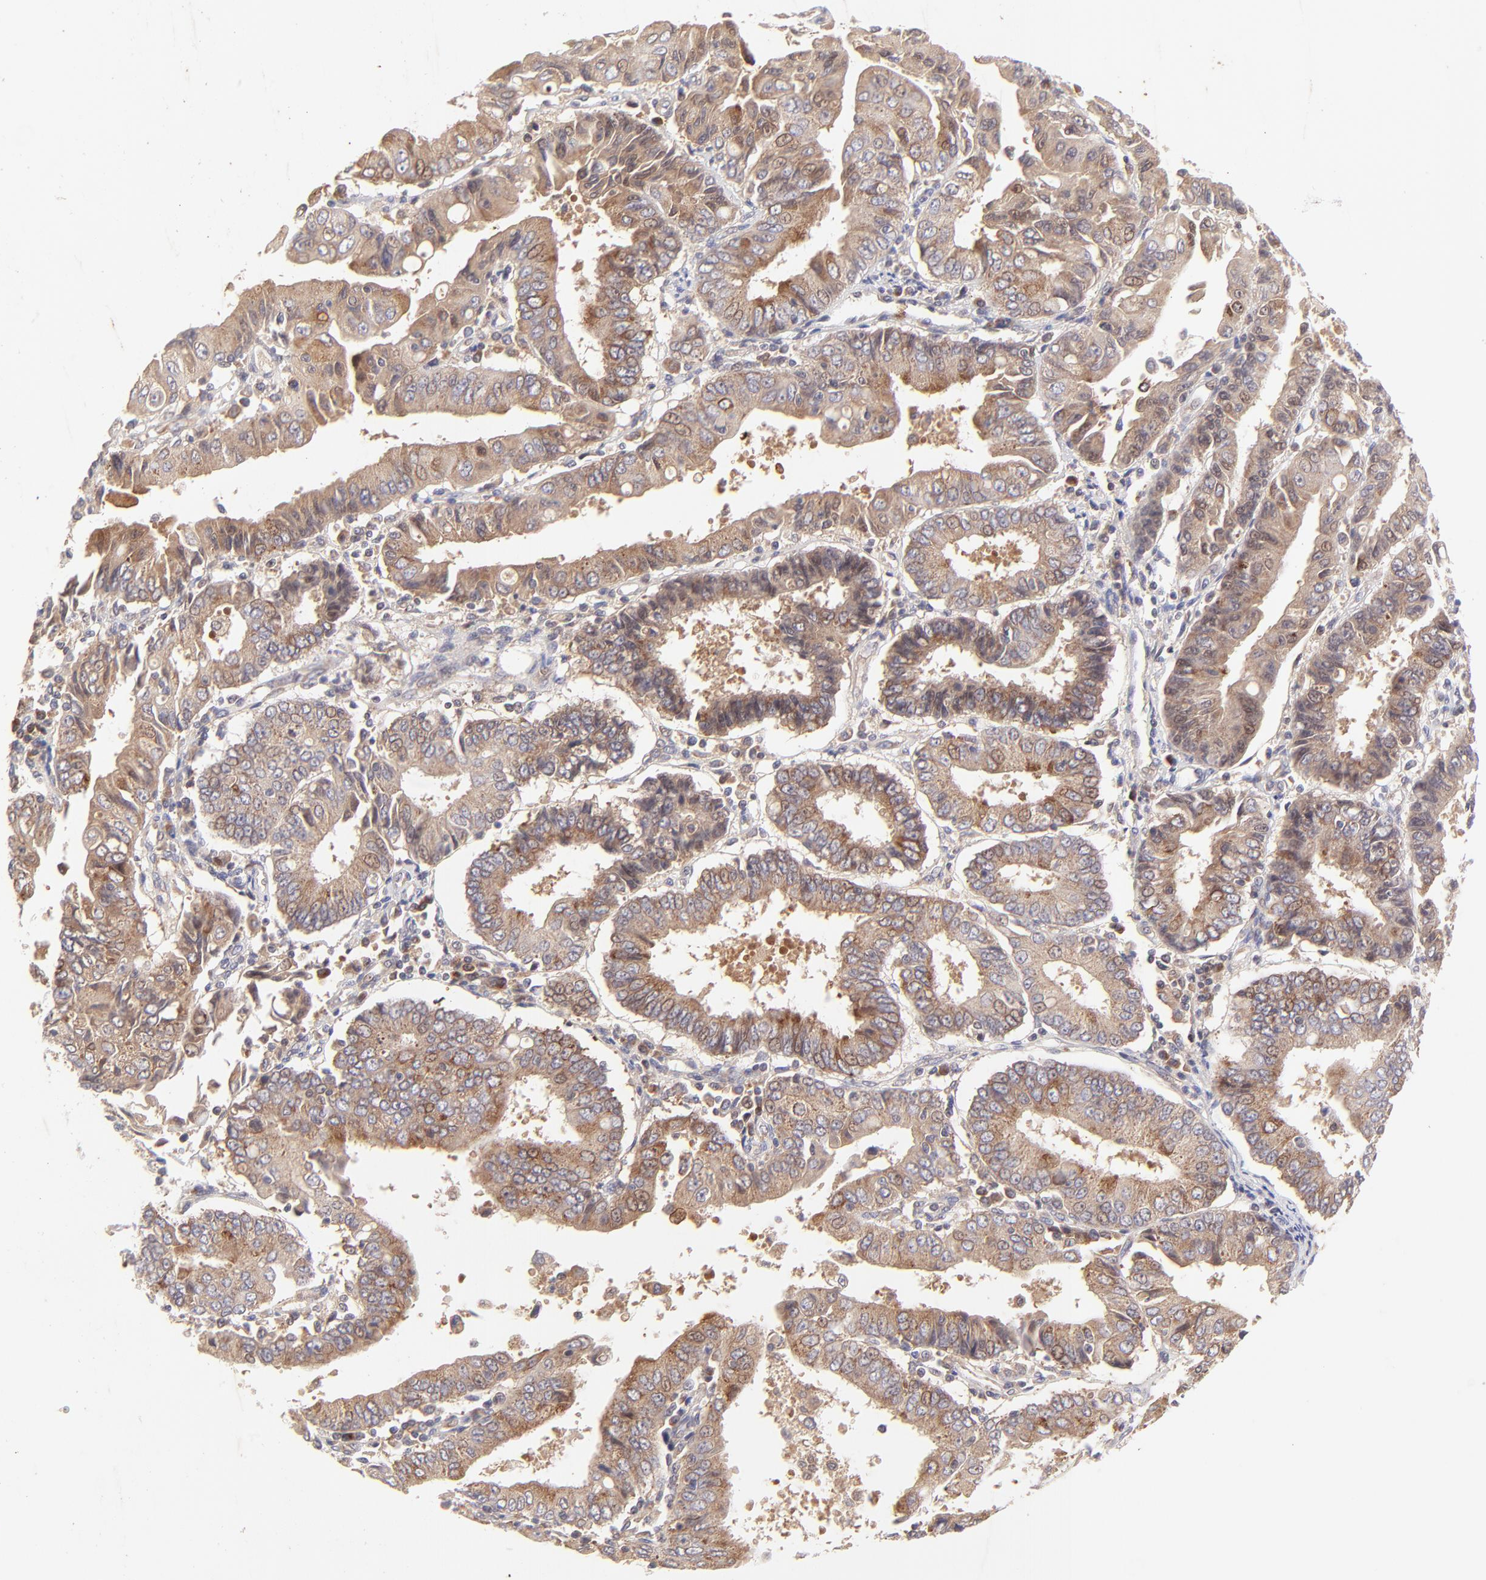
{"staining": {"intensity": "moderate", "quantity": ">75%", "location": "cytoplasmic/membranous"}, "tissue": "endometrial cancer", "cell_type": "Tumor cells", "image_type": "cancer", "snomed": [{"axis": "morphology", "description": "Adenocarcinoma, NOS"}, {"axis": "topography", "description": "Endometrium"}], "caption": "This image shows immunohistochemistry (IHC) staining of endometrial adenocarcinoma, with medium moderate cytoplasmic/membranous expression in approximately >75% of tumor cells.", "gene": "TNRC6B", "patient": {"sex": "female", "age": 75}}